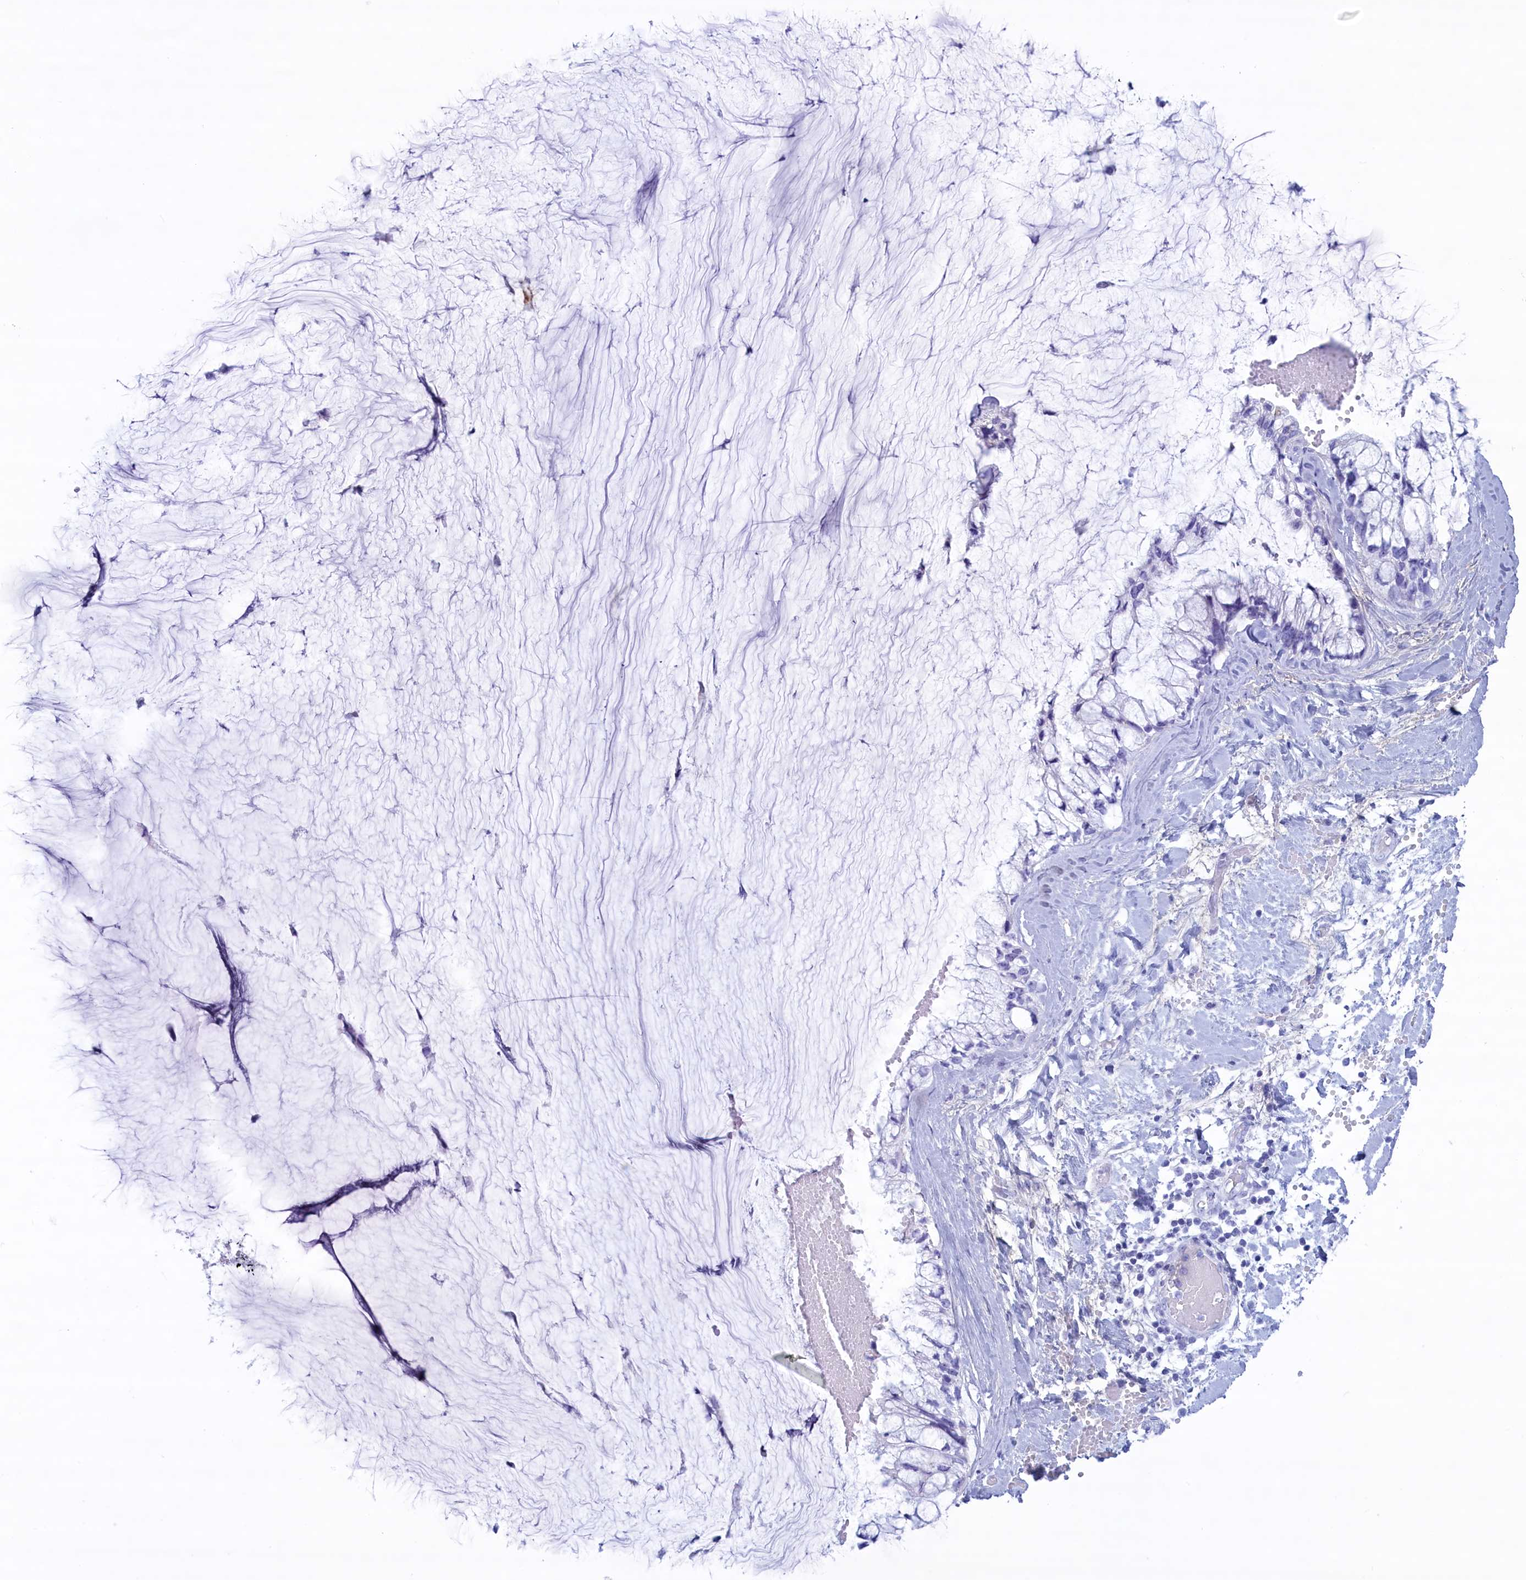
{"staining": {"intensity": "negative", "quantity": "none", "location": "none"}, "tissue": "ovarian cancer", "cell_type": "Tumor cells", "image_type": "cancer", "snomed": [{"axis": "morphology", "description": "Cystadenocarcinoma, mucinous, NOS"}, {"axis": "topography", "description": "Ovary"}], "caption": "This is an immunohistochemistry (IHC) micrograph of human ovarian cancer. There is no positivity in tumor cells.", "gene": "MPV17L2", "patient": {"sex": "female", "age": 39}}